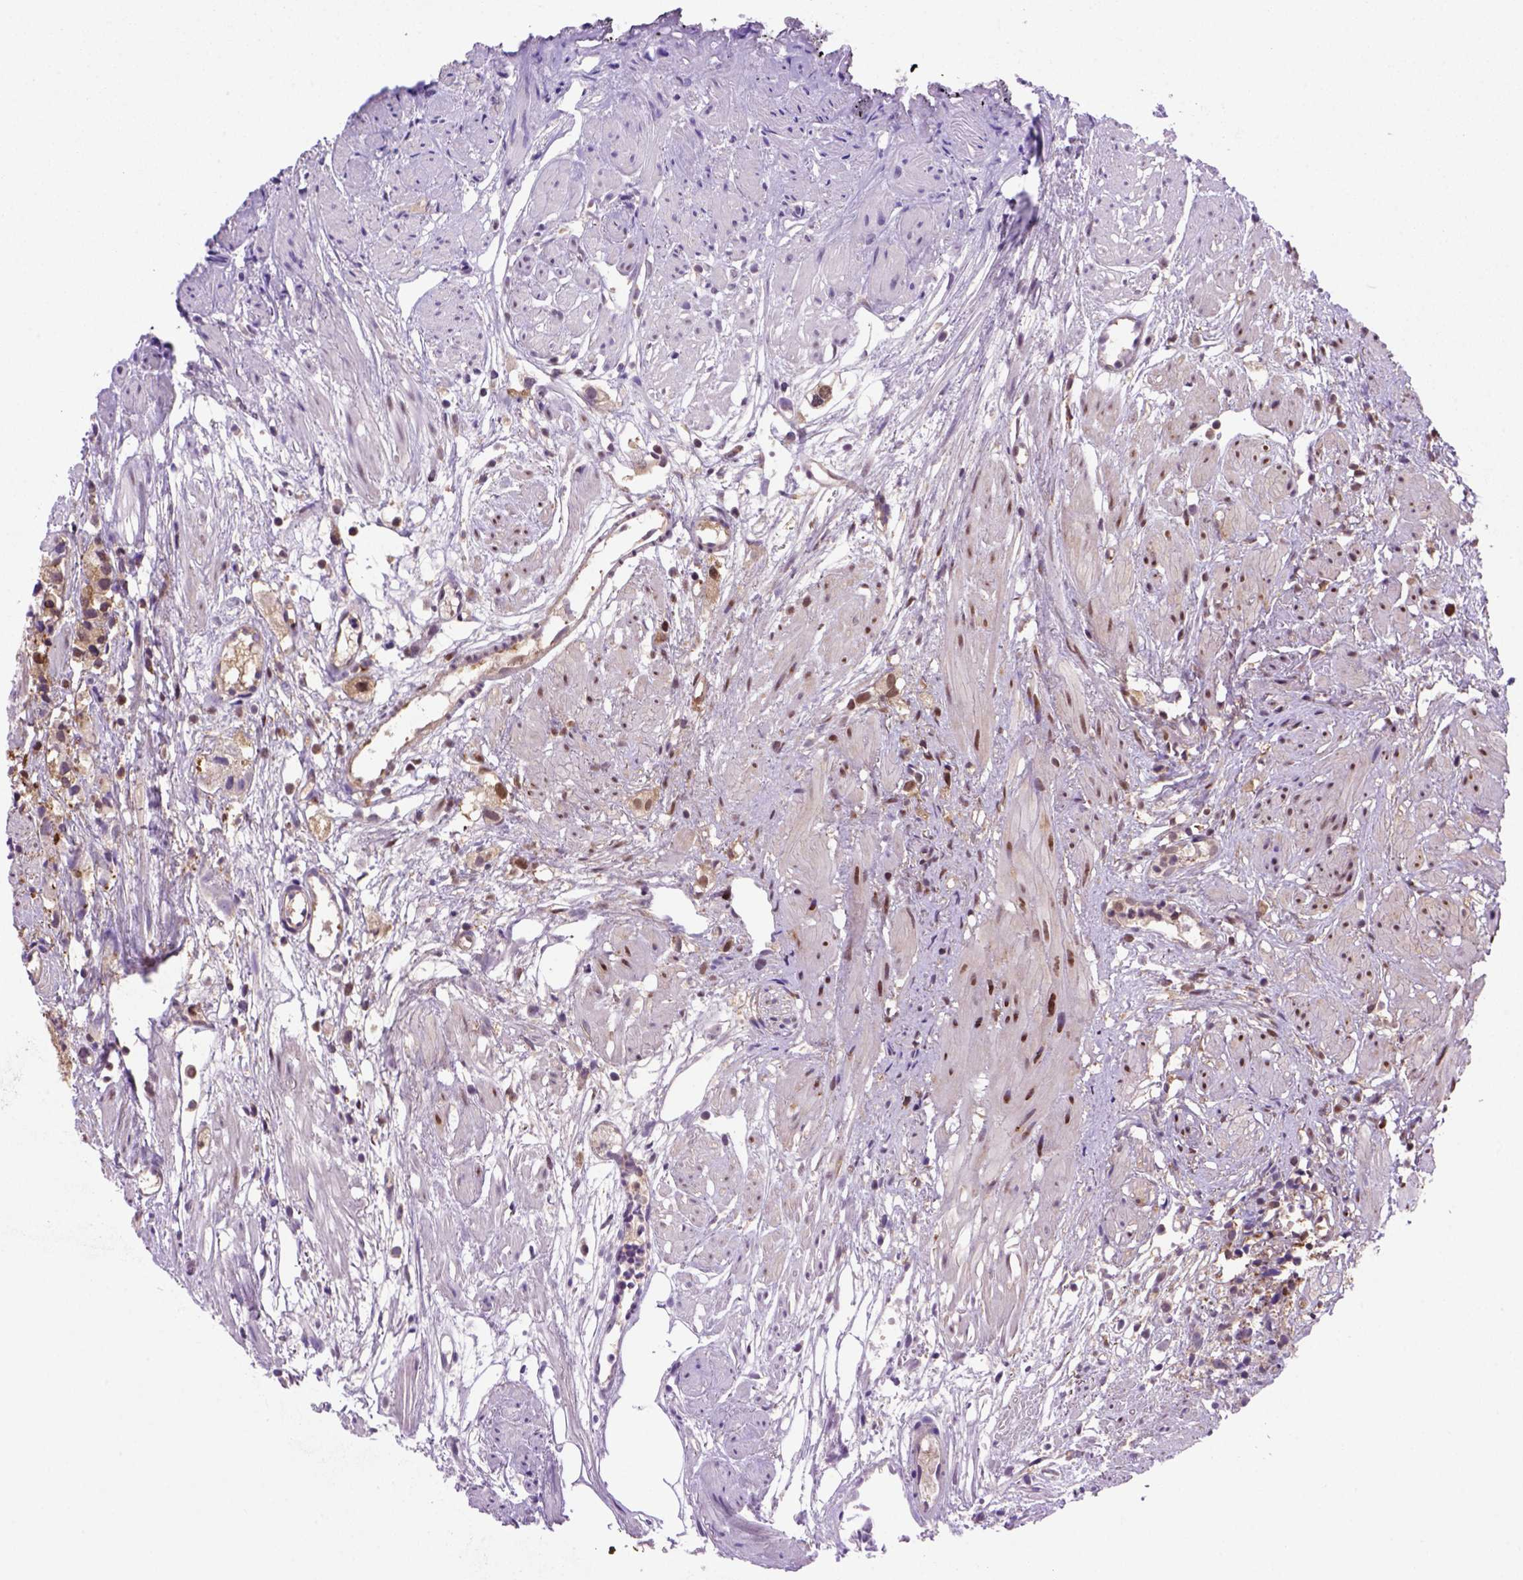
{"staining": {"intensity": "moderate", "quantity": "25%-75%", "location": "cytoplasmic/membranous,nuclear"}, "tissue": "prostate cancer", "cell_type": "Tumor cells", "image_type": "cancer", "snomed": [{"axis": "morphology", "description": "Adenocarcinoma, High grade"}, {"axis": "topography", "description": "Prostate"}], "caption": "Moderate cytoplasmic/membranous and nuclear staining for a protein is present in about 25%-75% of tumor cells of prostate cancer using immunohistochemistry.", "gene": "PSMC2", "patient": {"sex": "male", "age": 68}}